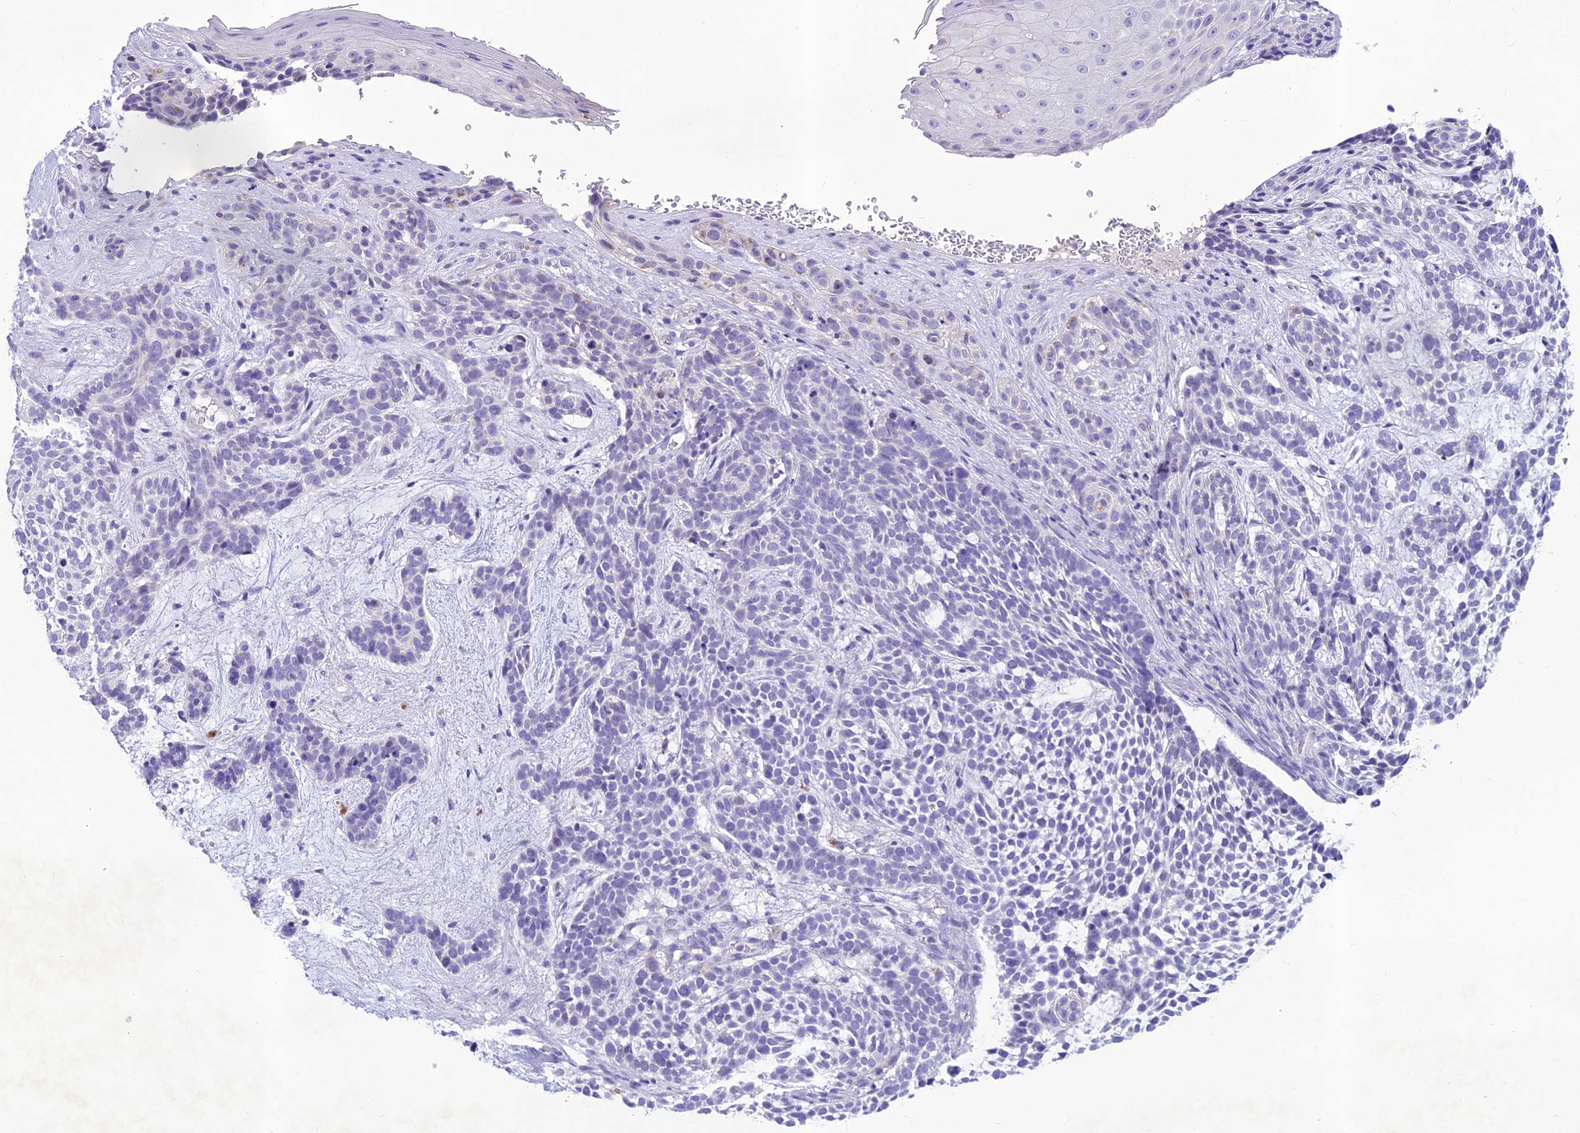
{"staining": {"intensity": "negative", "quantity": "none", "location": "none"}, "tissue": "skin cancer", "cell_type": "Tumor cells", "image_type": "cancer", "snomed": [{"axis": "morphology", "description": "Basal cell carcinoma"}, {"axis": "topography", "description": "Skin"}], "caption": "Human skin cancer (basal cell carcinoma) stained for a protein using immunohistochemistry reveals no staining in tumor cells.", "gene": "IFT172", "patient": {"sex": "male", "age": 71}}